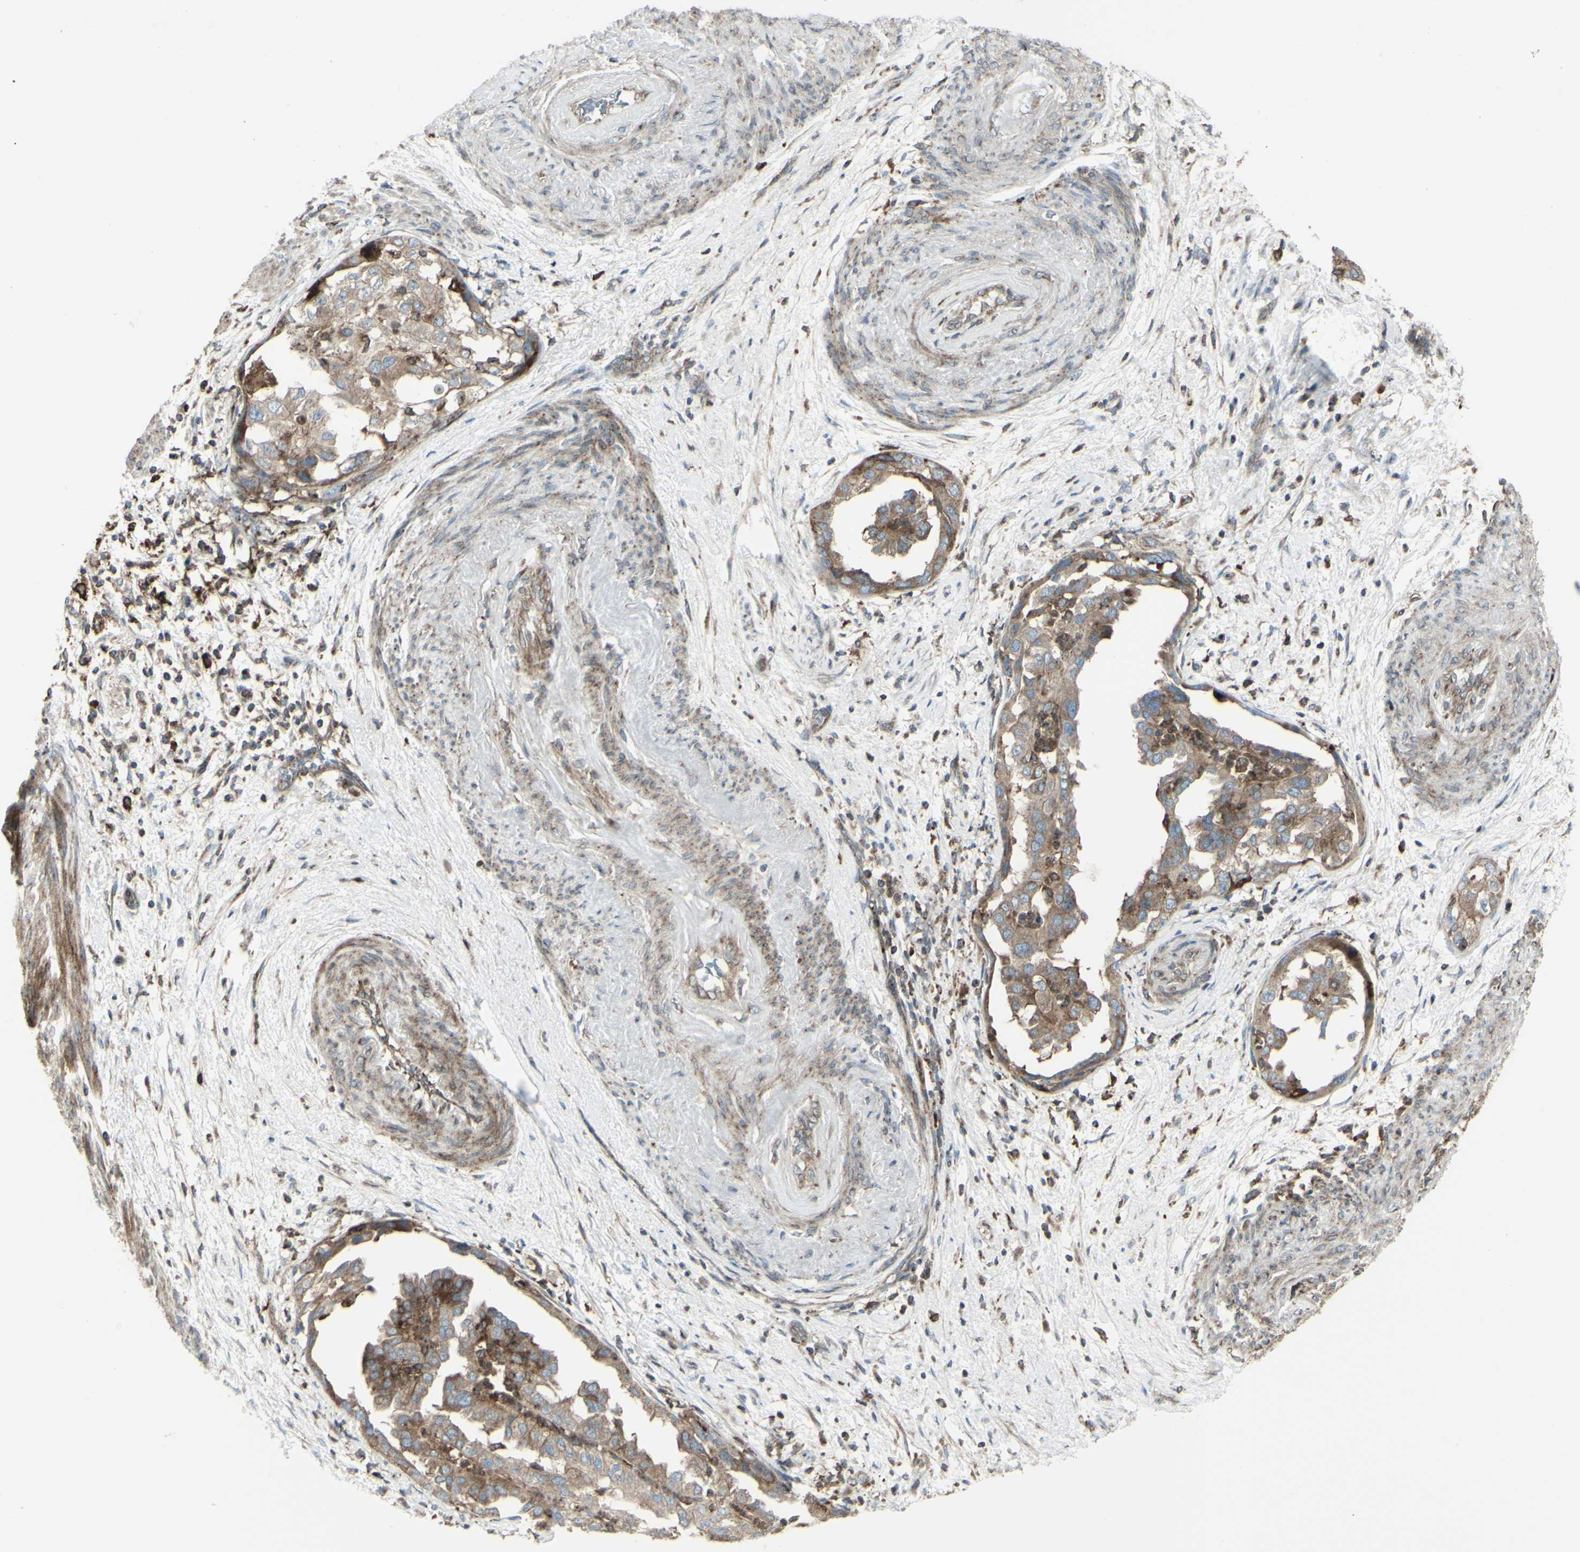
{"staining": {"intensity": "moderate", "quantity": ">75%", "location": "cytoplasmic/membranous"}, "tissue": "endometrial cancer", "cell_type": "Tumor cells", "image_type": "cancer", "snomed": [{"axis": "morphology", "description": "Adenocarcinoma, NOS"}, {"axis": "topography", "description": "Endometrium"}], "caption": "Immunohistochemistry (IHC) photomicrograph of human endometrial adenocarcinoma stained for a protein (brown), which shows medium levels of moderate cytoplasmic/membranous expression in about >75% of tumor cells.", "gene": "NAPA", "patient": {"sex": "female", "age": 85}}